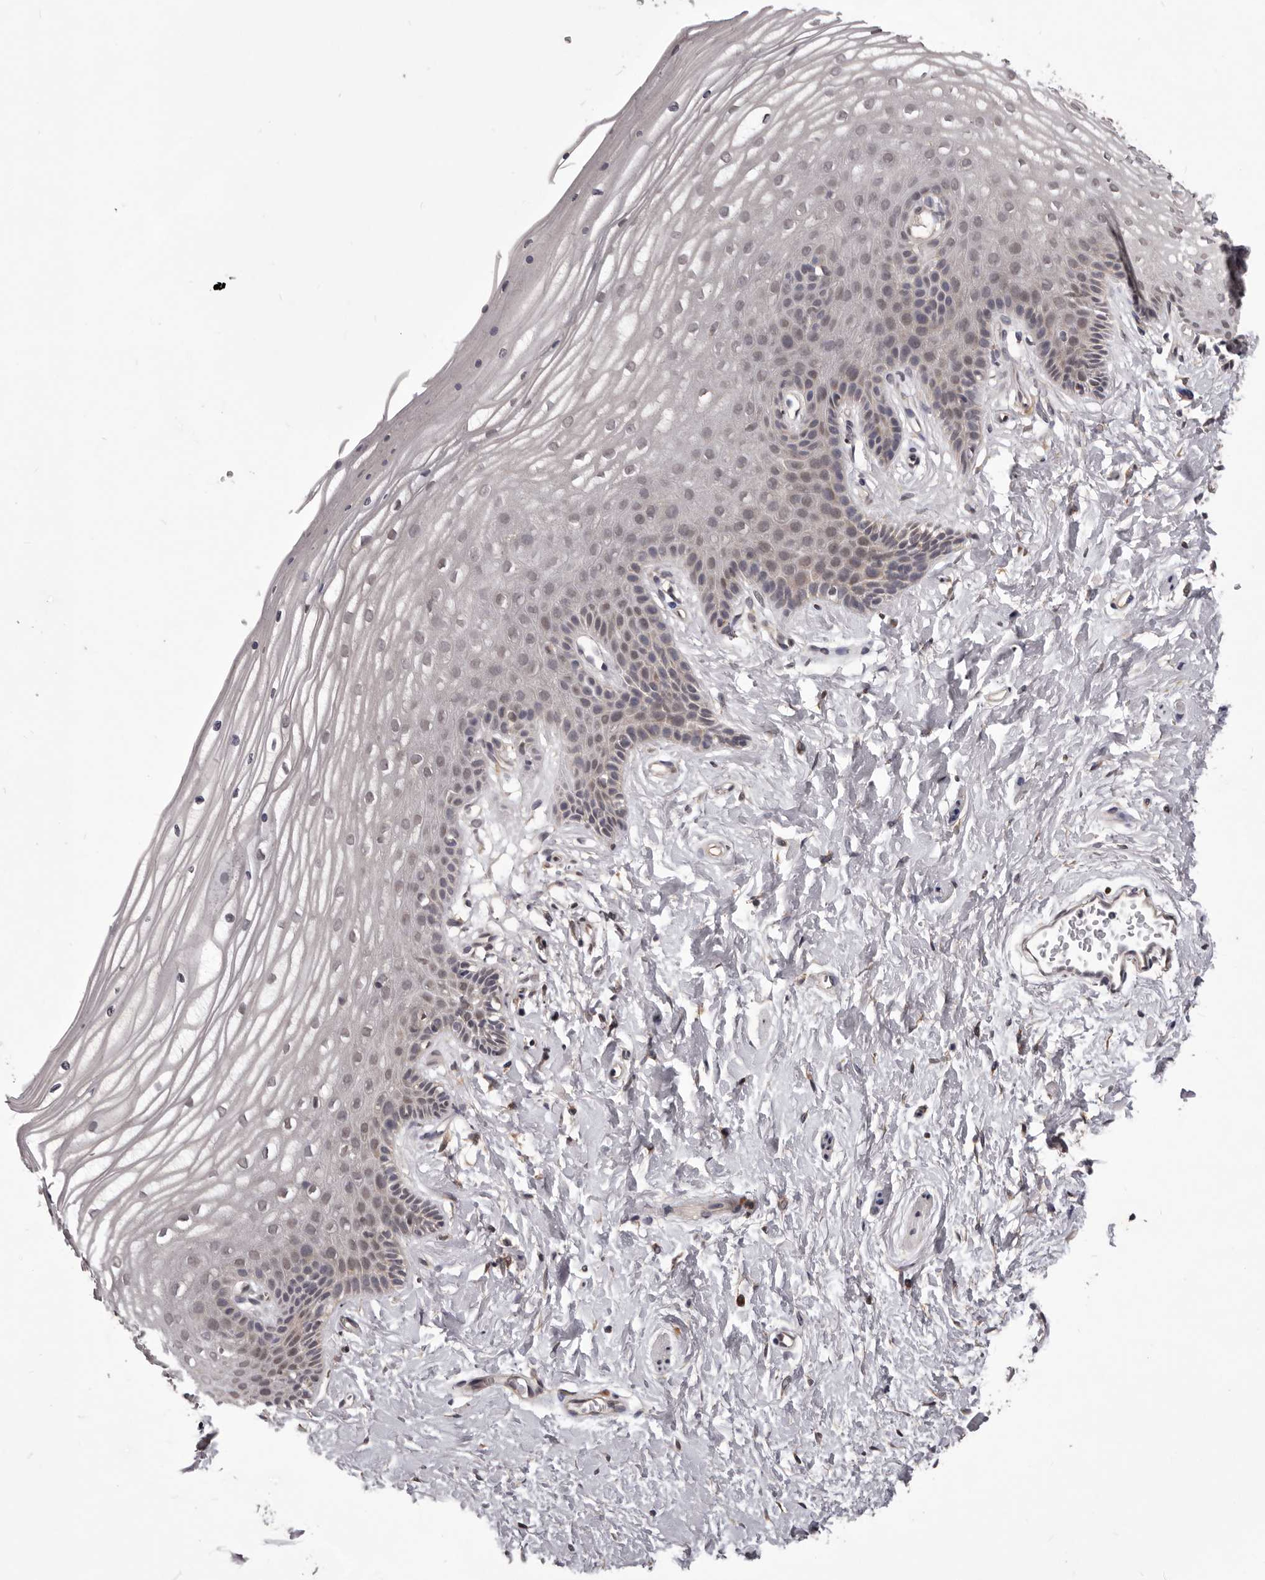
{"staining": {"intensity": "weak", "quantity": "<25%", "location": "nuclear"}, "tissue": "vagina", "cell_type": "Squamous epithelial cells", "image_type": "normal", "snomed": [{"axis": "morphology", "description": "Normal tissue, NOS"}, {"axis": "topography", "description": "Vagina"}, {"axis": "topography", "description": "Cervix"}], "caption": "DAB immunohistochemical staining of benign human vagina exhibits no significant staining in squamous epithelial cells.", "gene": "CELF3", "patient": {"sex": "female", "age": 40}}